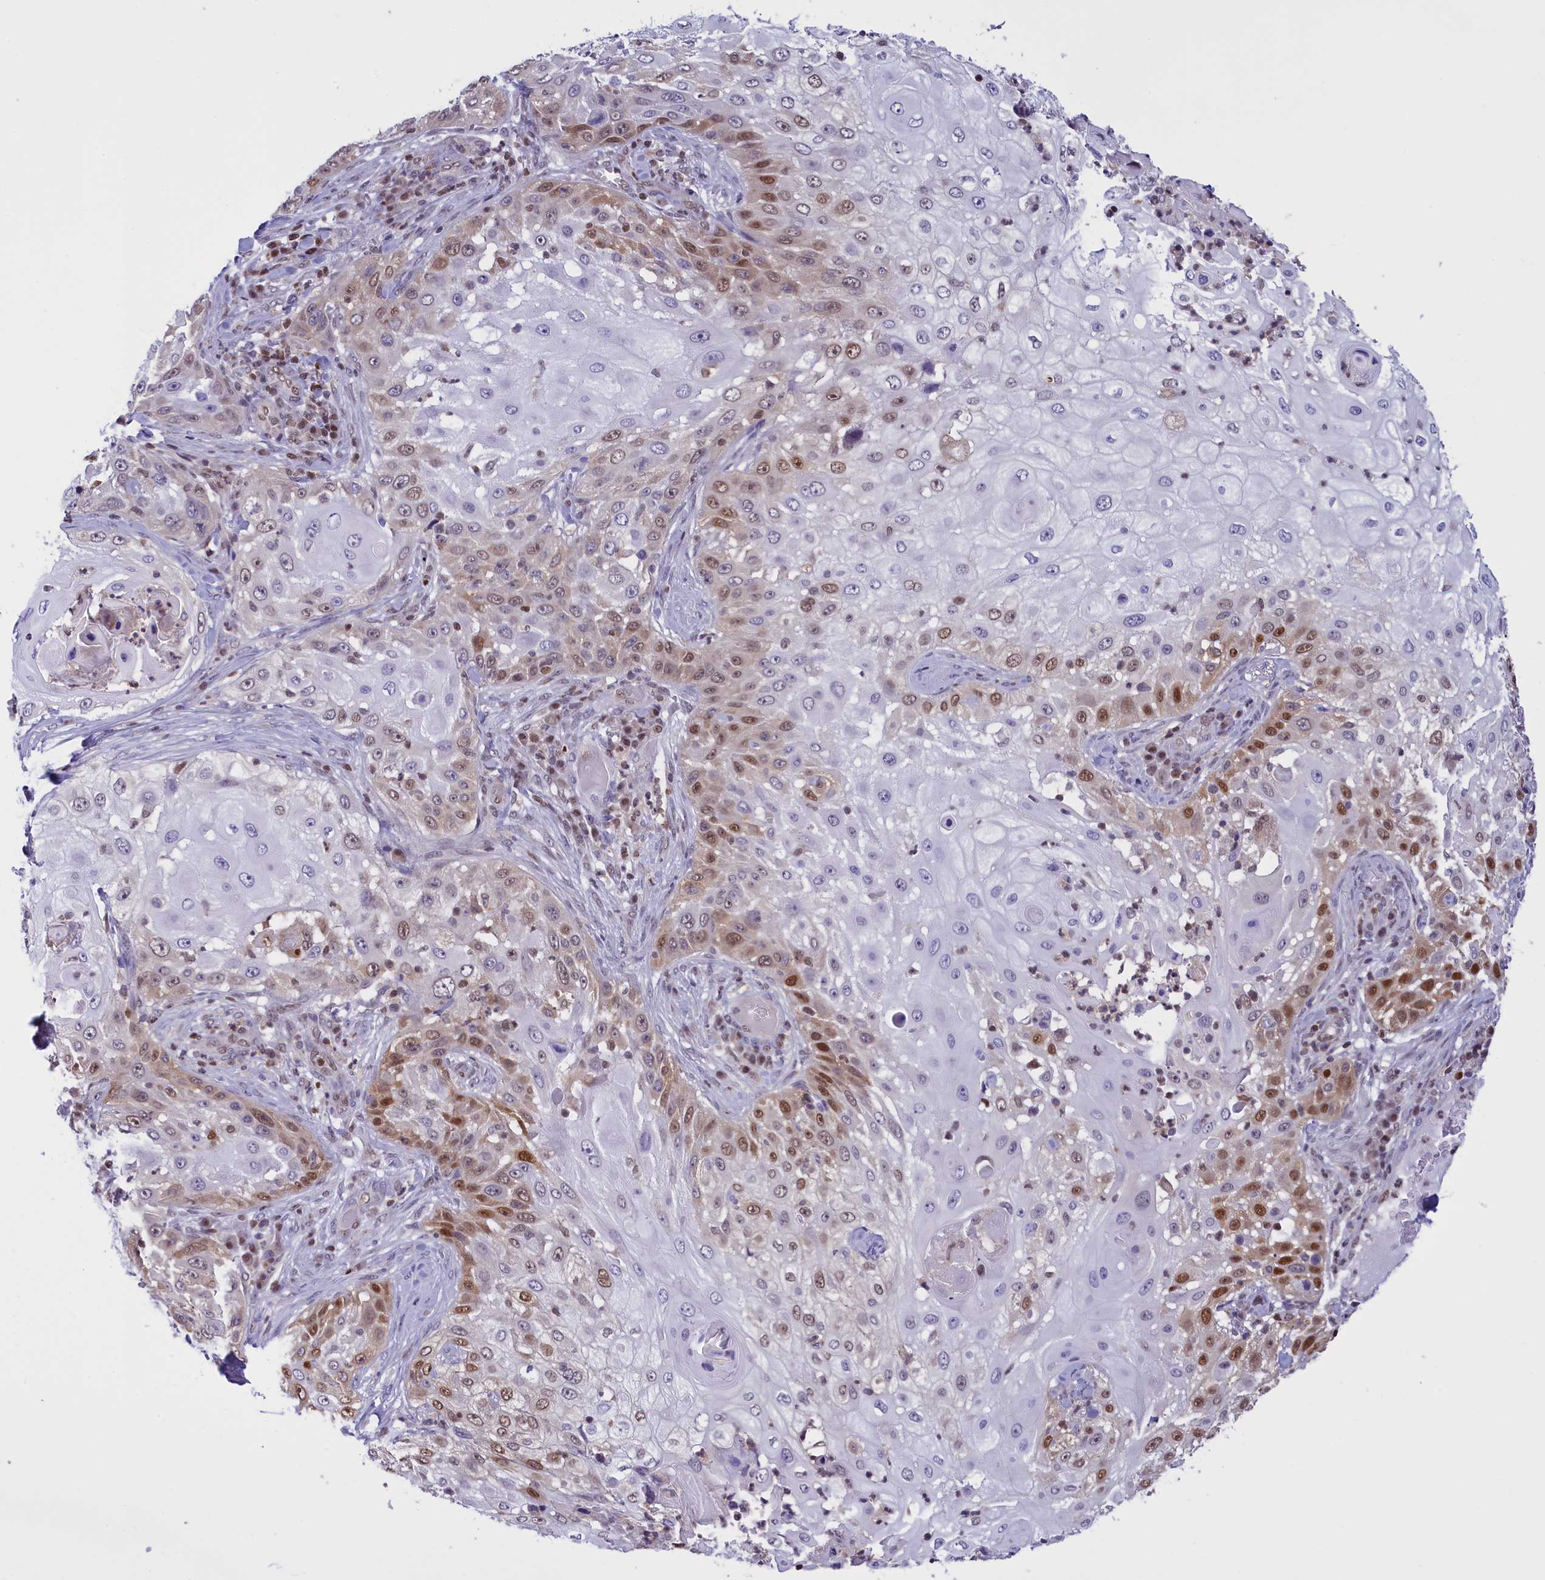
{"staining": {"intensity": "moderate", "quantity": "25%-75%", "location": "nuclear"}, "tissue": "skin cancer", "cell_type": "Tumor cells", "image_type": "cancer", "snomed": [{"axis": "morphology", "description": "Squamous cell carcinoma, NOS"}, {"axis": "topography", "description": "Skin"}], "caption": "The image exhibits immunohistochemical staining of skin cancer. There is moderate nuclear staining is appreciated in about 25%-75% of tumor cells.", "gene": "IZUMO2", "patient": {"sex": "female", "age": 44}}